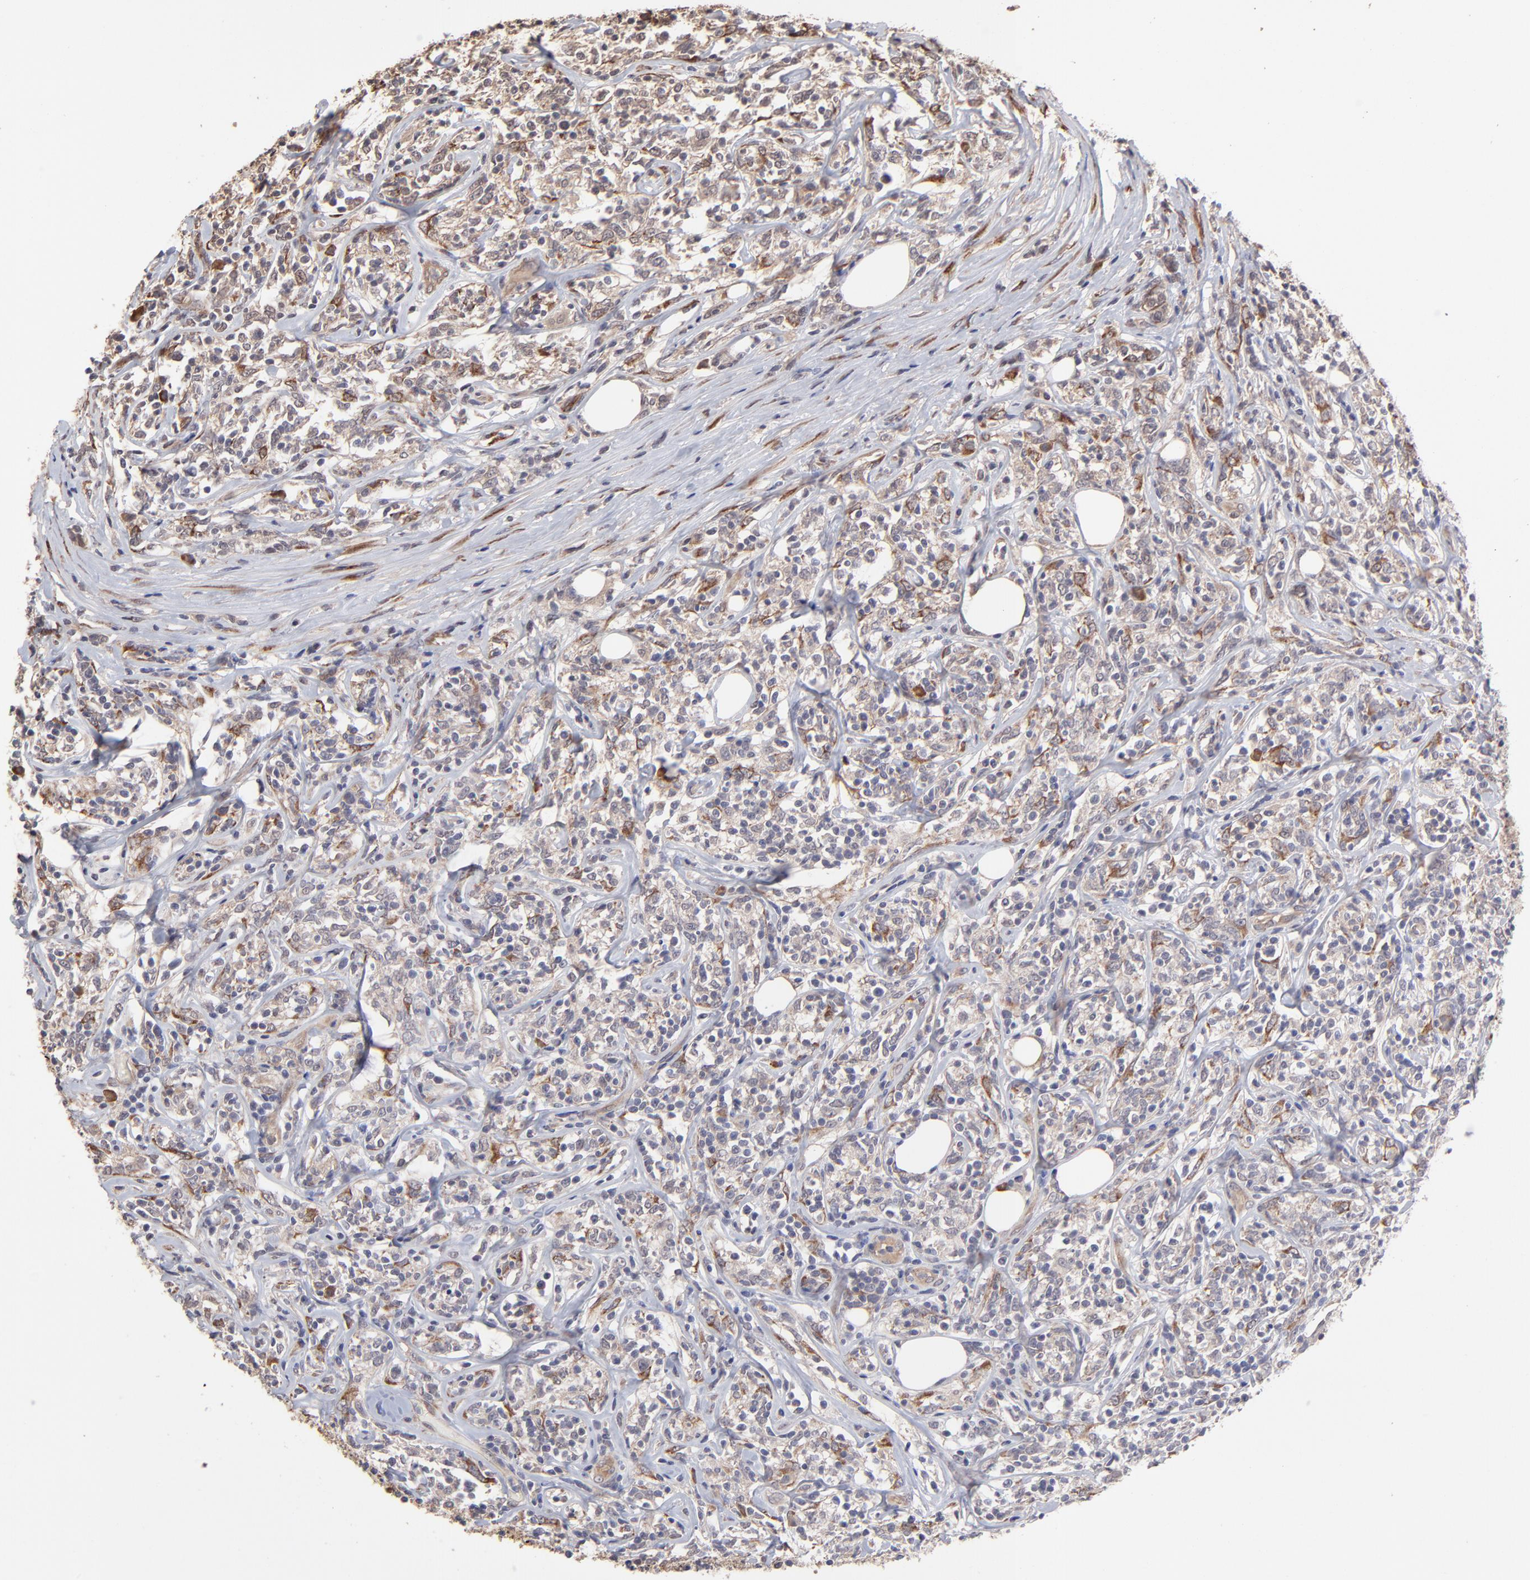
{"staining": {"intensity": "weak", "quantity": ">75%", "location": "cytoplasmic/membranous"}, "tissue": "lymphoma", "cell_type": "Tumor cells", "image_type": "cancer", "snomed": [{"axis": "morphology", "description": "Malignant lymphoma, non-Hodgkin's type, High grade"}, {"axis": "topography", "description": "Lymph node"}], "caption": "An immunohistochemistry photomicrograph of neoplastic tissue is shown. Protein staining in brown labels weak cytoplasmic/membranous positivity in lymphoma within tumor cells.", "gene": "CHL1", "patient": {"sex": "female", "age": 84}}